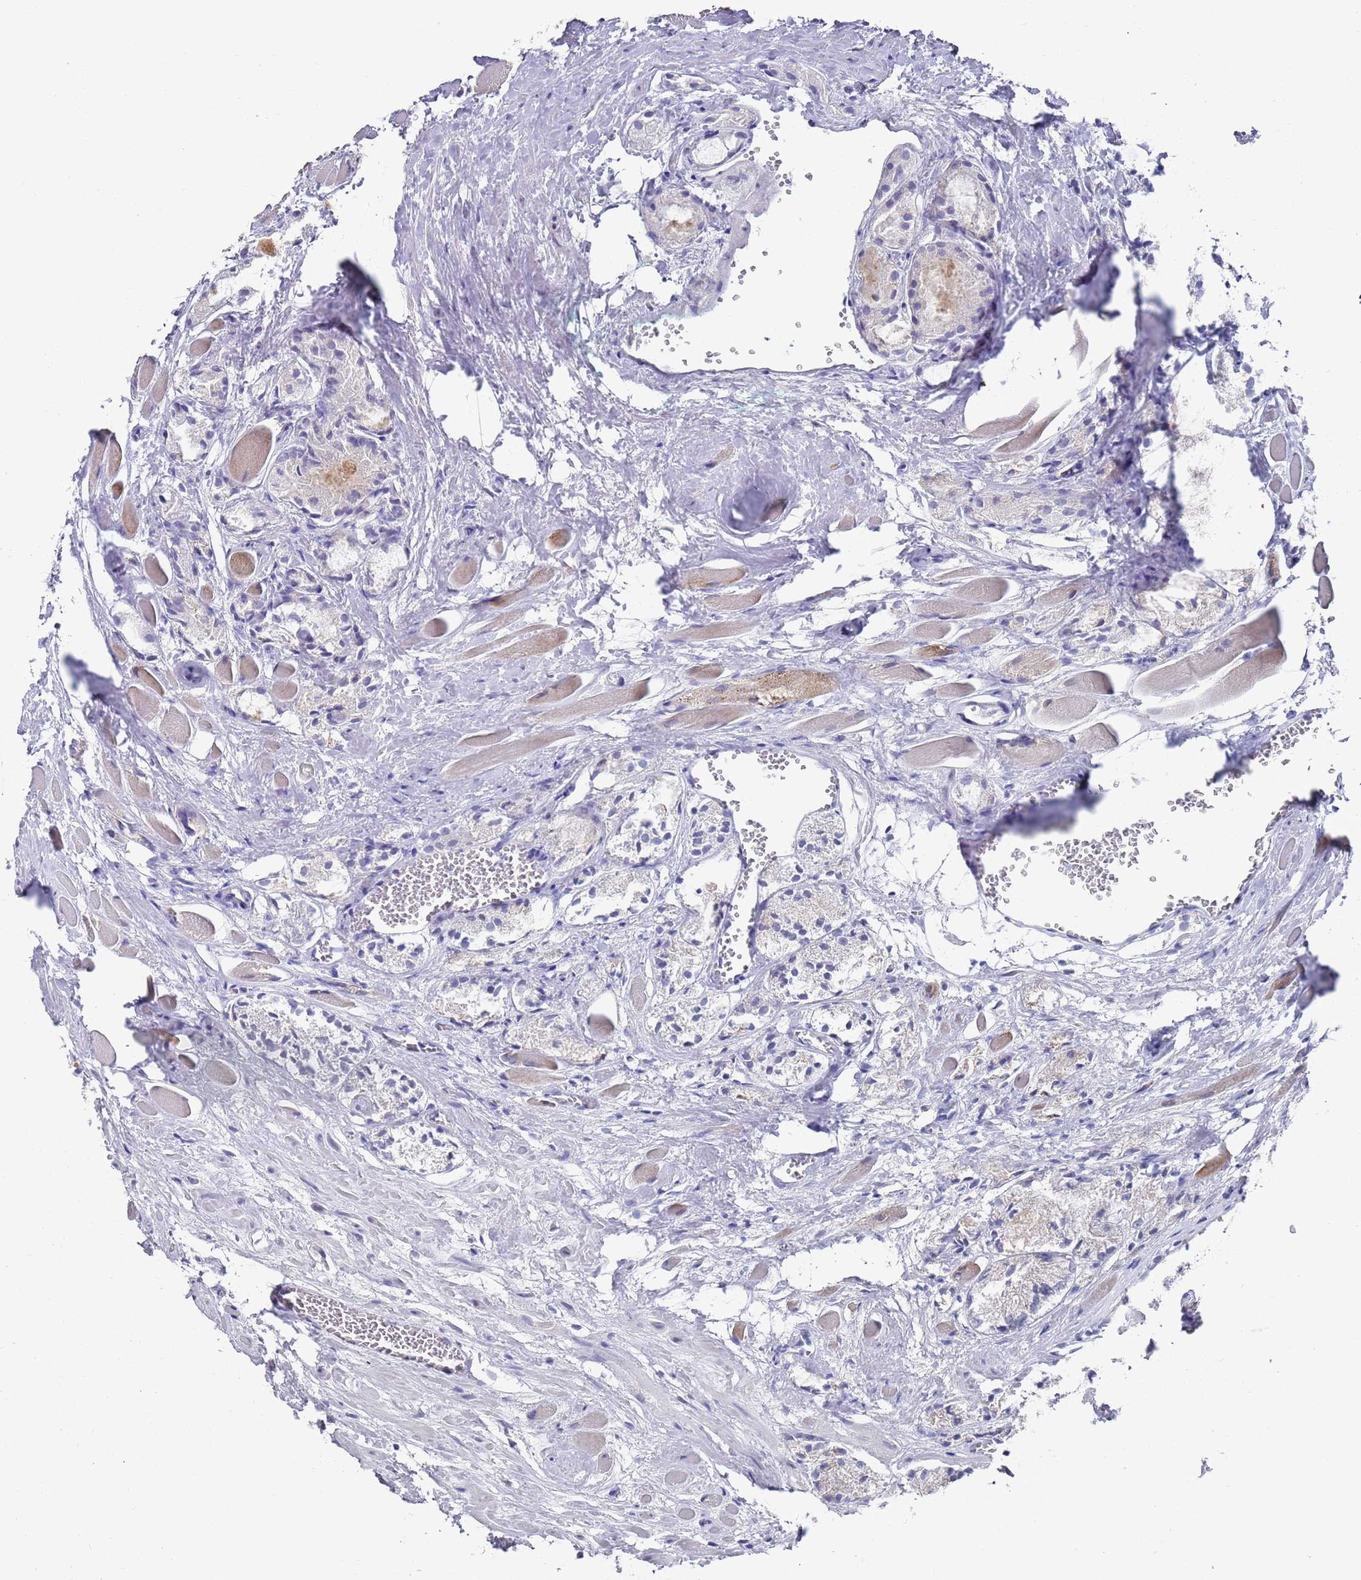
{"staining": {"intensity": "negative", "quantity": "none", "location": "none"}, "tissue": "prostate cancer", "cell_type": "Tumor cells", "image_type": "cancer", "snomed": [{"axis": "morphology", "description": "Adenocarcinoma, Low grade"}, {"axis": "topography", "description": "Prostate"}], "caption": "Prostate low-grade adenocarcinoma was stained to show a protein in brown. There is no significant staining in tumor cells.", "gene": "NPEPPS", "patient": {"sex": "male", "age": 67}}